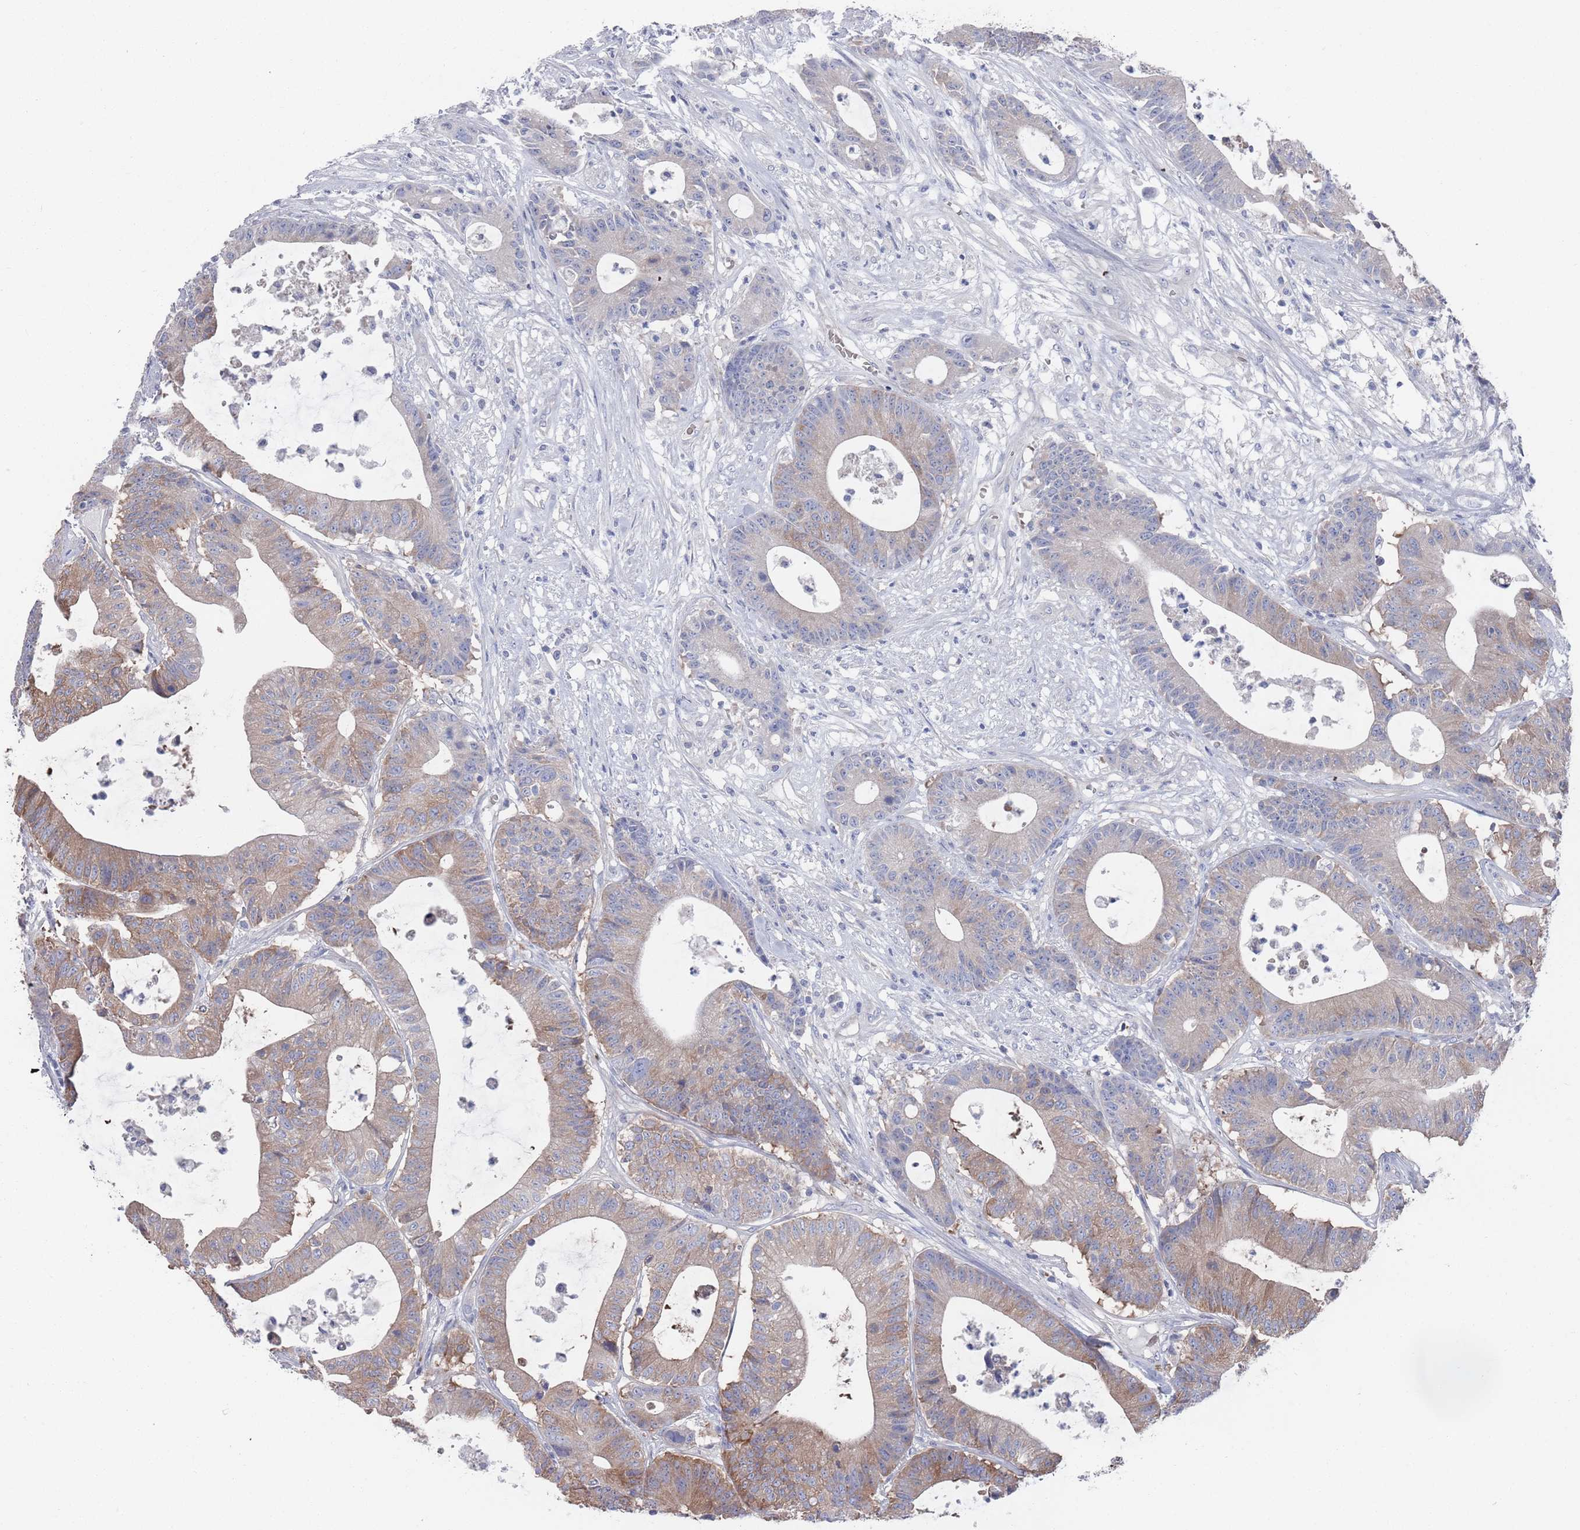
{"staining": {"intensity": "weak", "quantity": "25%-75%", "location": "cytoplasmic/membranous"}, "tissue": "colorectal cancer", "cell_type": "Tumor cells", "image_type": "cancer", "snomed": [{"axis": "morphology", "description": "Adenocarcinoma, NOS"}, {"axis": "topography", "description": "Colon"}], "caption": "The histopathology image reveals immunohistochemical staining of colorectal cancer (adenocarcinoma). There is weak cytoplasmic/membranous positivity is present in about 25%-75% of tumor cells. The staining was performed using DAB (3,3'-diaminobenzidine), with brown indicating positive protein expression. Nuclei are stained blue with hematoxylin.", "gene": "TMCO3", "patient": {"sex": "female", "age": 84}}